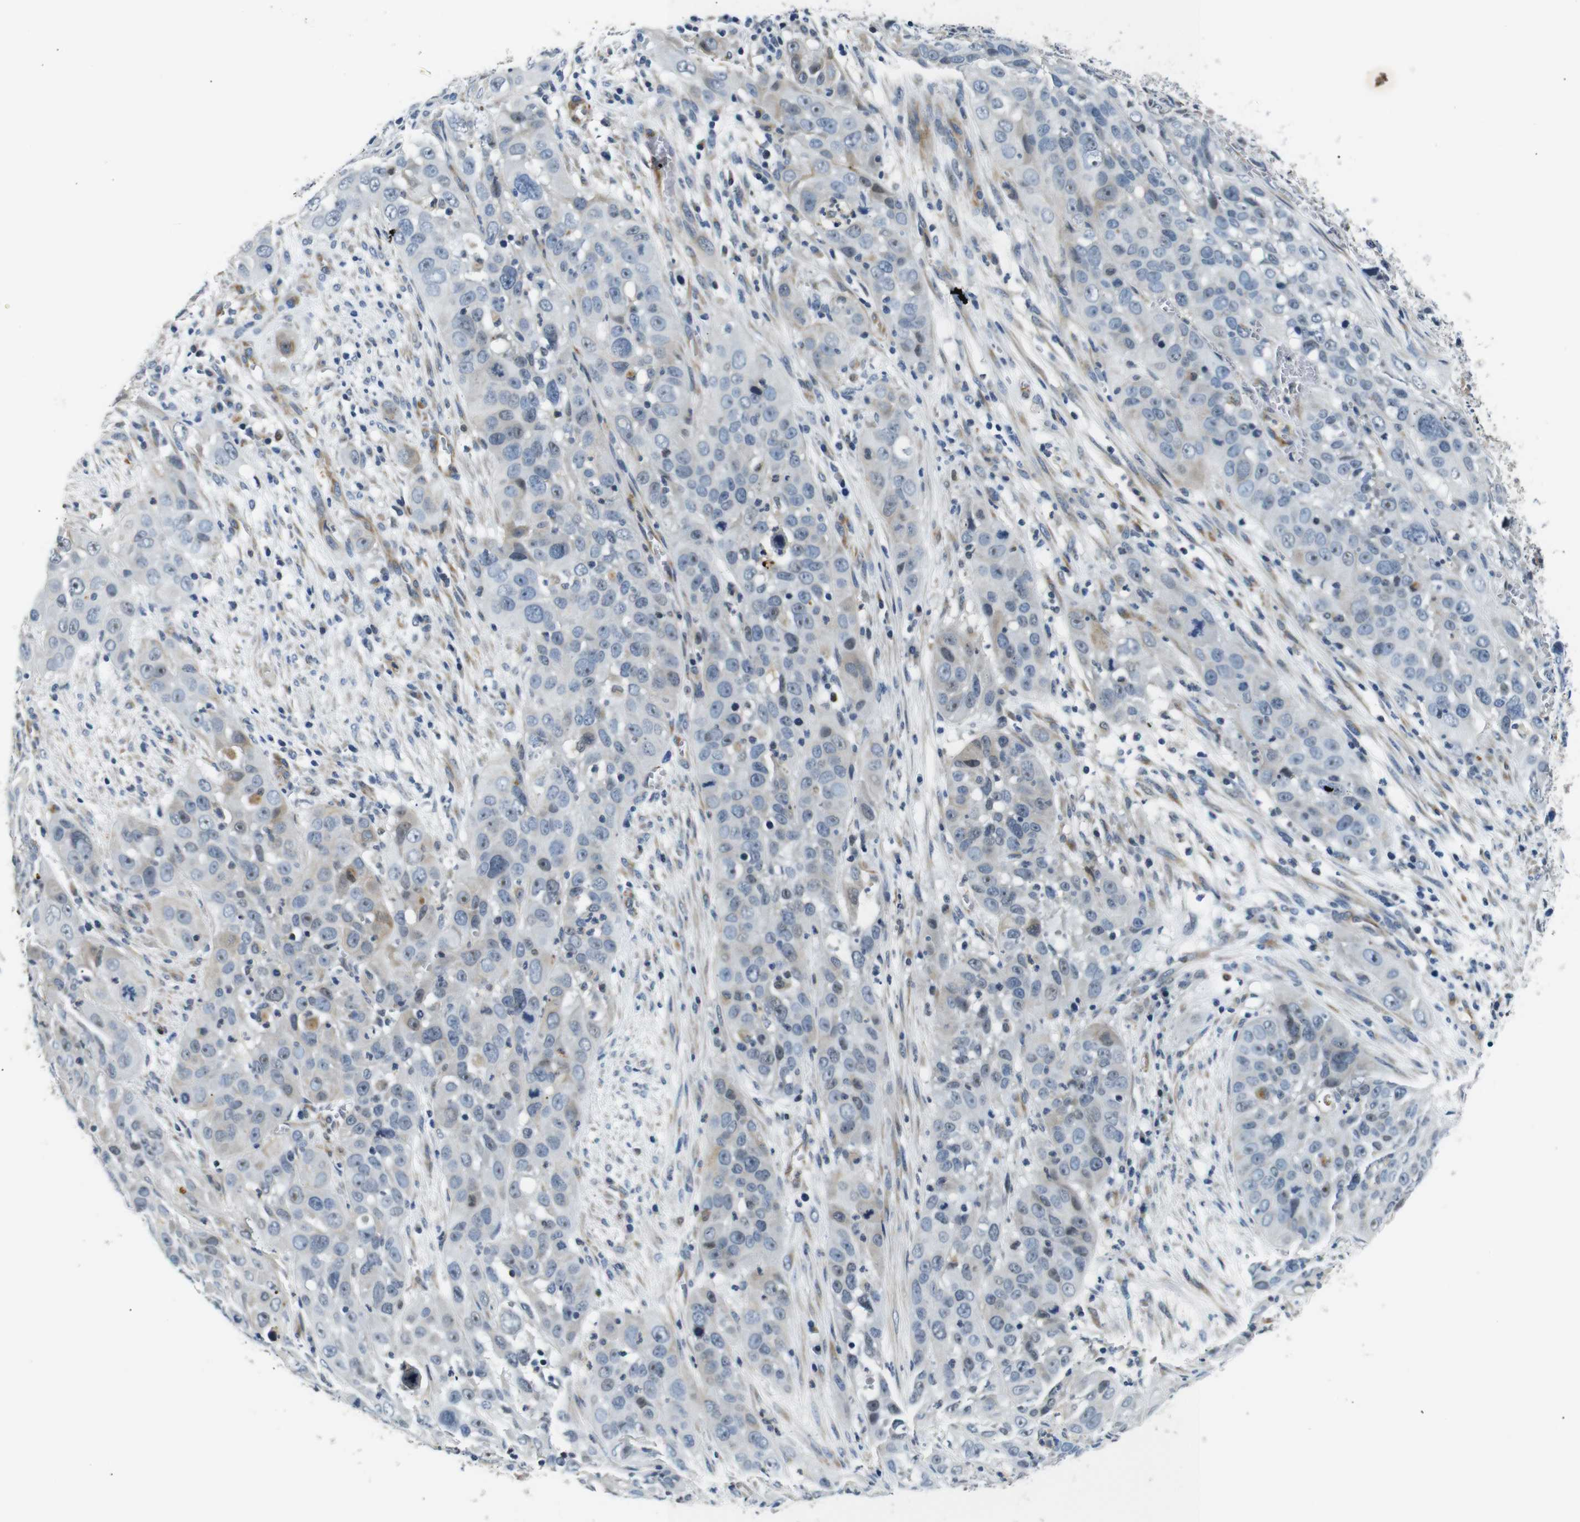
{"staining": {"intensity": "weak", "quantity": "25%-75%", "location": "nuclear"}, "tissue": "cervical cancer", "cell_type": "Tumor cells", "image_type": "cancer", "snomed": [{"axis": "morphology", "description": "Squamous cell carcinoma, NOS"}, {"axis": "topography", "description": "Cervix"}], "caption": "Cervical squamous cell carcinoma was stained to show a protein in brown. There is low levels of weak nuclear positivity in about 25%-75% of tumor cells.", "gene": "TAFA1", "patient": {"sex": "female", "age": 32}}